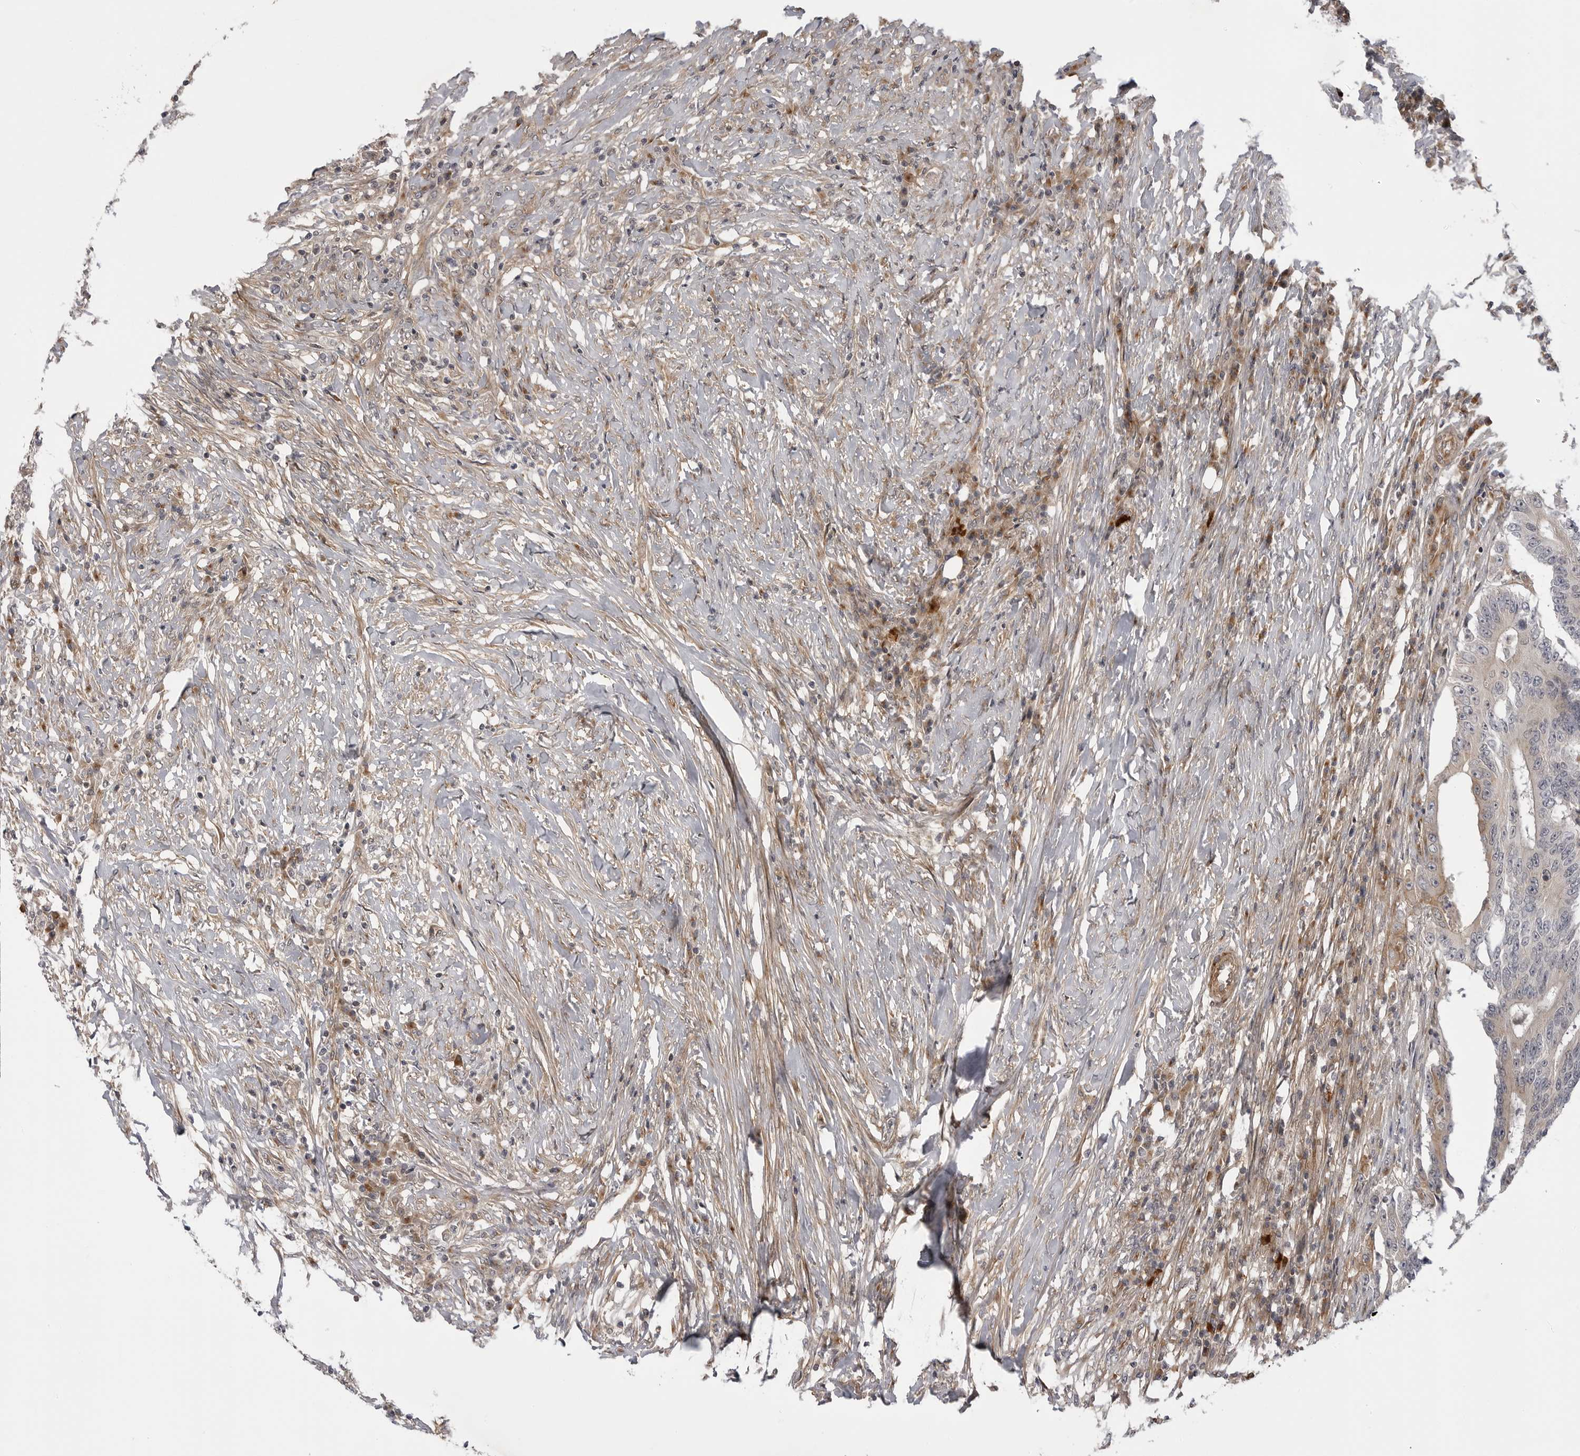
{"staining": {"intensity": "negative", "quantity": "none", "location": "none"}, "tissue": "colorectal cancer", "cell_type": "Tumor cells", "image_type": "cancer", "snomed": [{"axis": "morphology", "description": "Adenocarcinoma, NOS"}, {"axis": "topography", "description": "Colon"}], "caption": "Tumor cells show no significant protein positivity in adenocarcinoma (colorectal). Brightfield microscopy of IHC stained with DAB (brown) and hematoxylin (blue), captured at high magnification.", "gene": "LRRC45", "patient": {"sex": "male", "age": 83}}